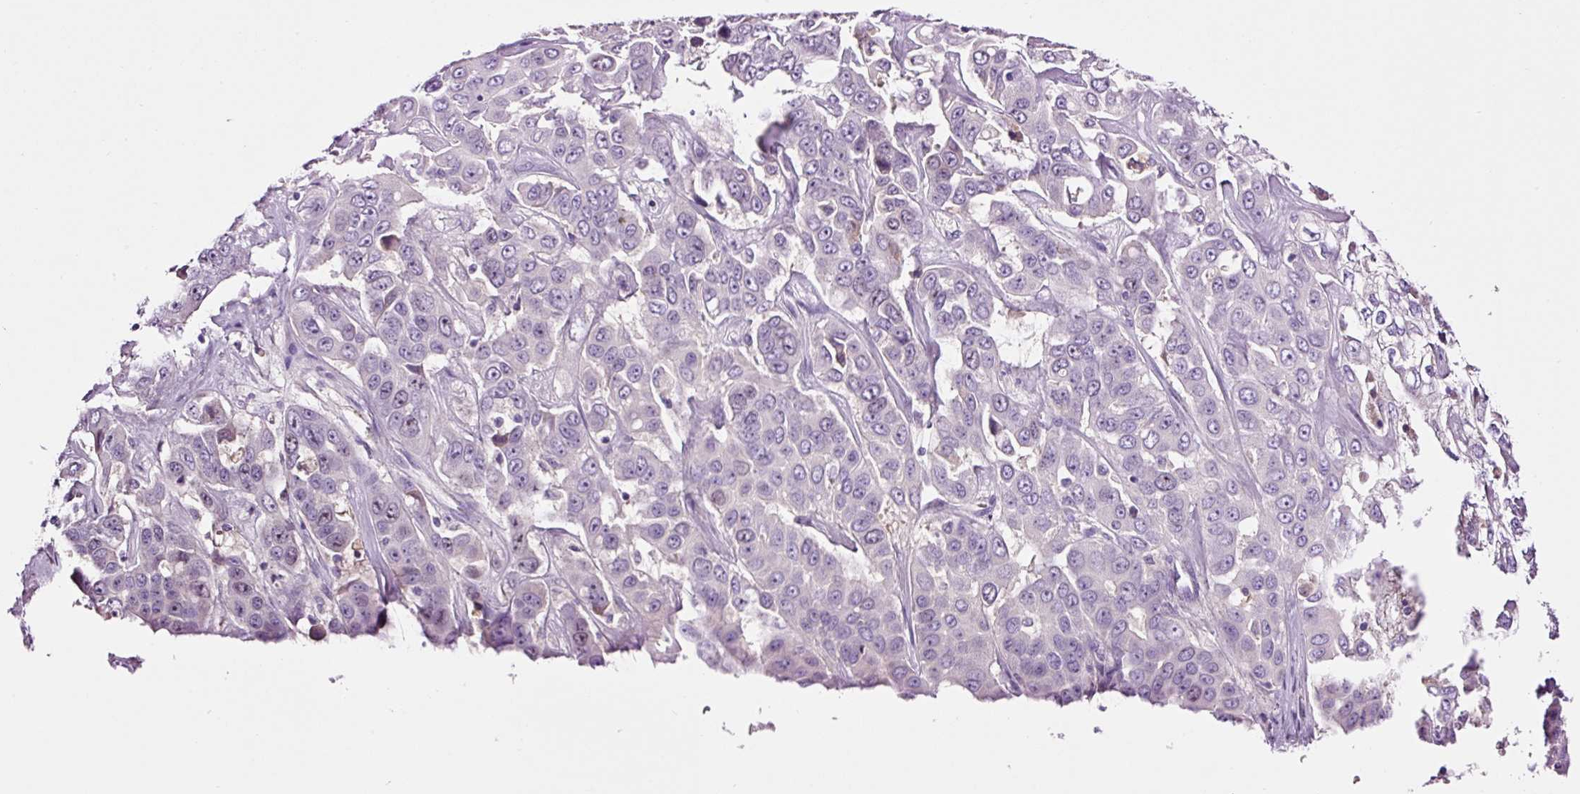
{"staining": {"intensity": "negative", "quantity": "none", "location": "none"}, "tissue": "liver cancer", "cell_type": "Tumor cells", "image_type": "cancer", "snomed": [{"axis": "morphology", "description": "Cholangiocarcinoma"}, {"axis": "topography", "description": "Liver"}], "caption": "Tumor cells are negative for protein expression in human liver cancer. (DAB (3,3'-diaminobenzidine) immunohistochemistry (IHC) with hematoxylin counter stain).", "gene": "DPPA4", "patient": {"sex": "female", "age": 52}}